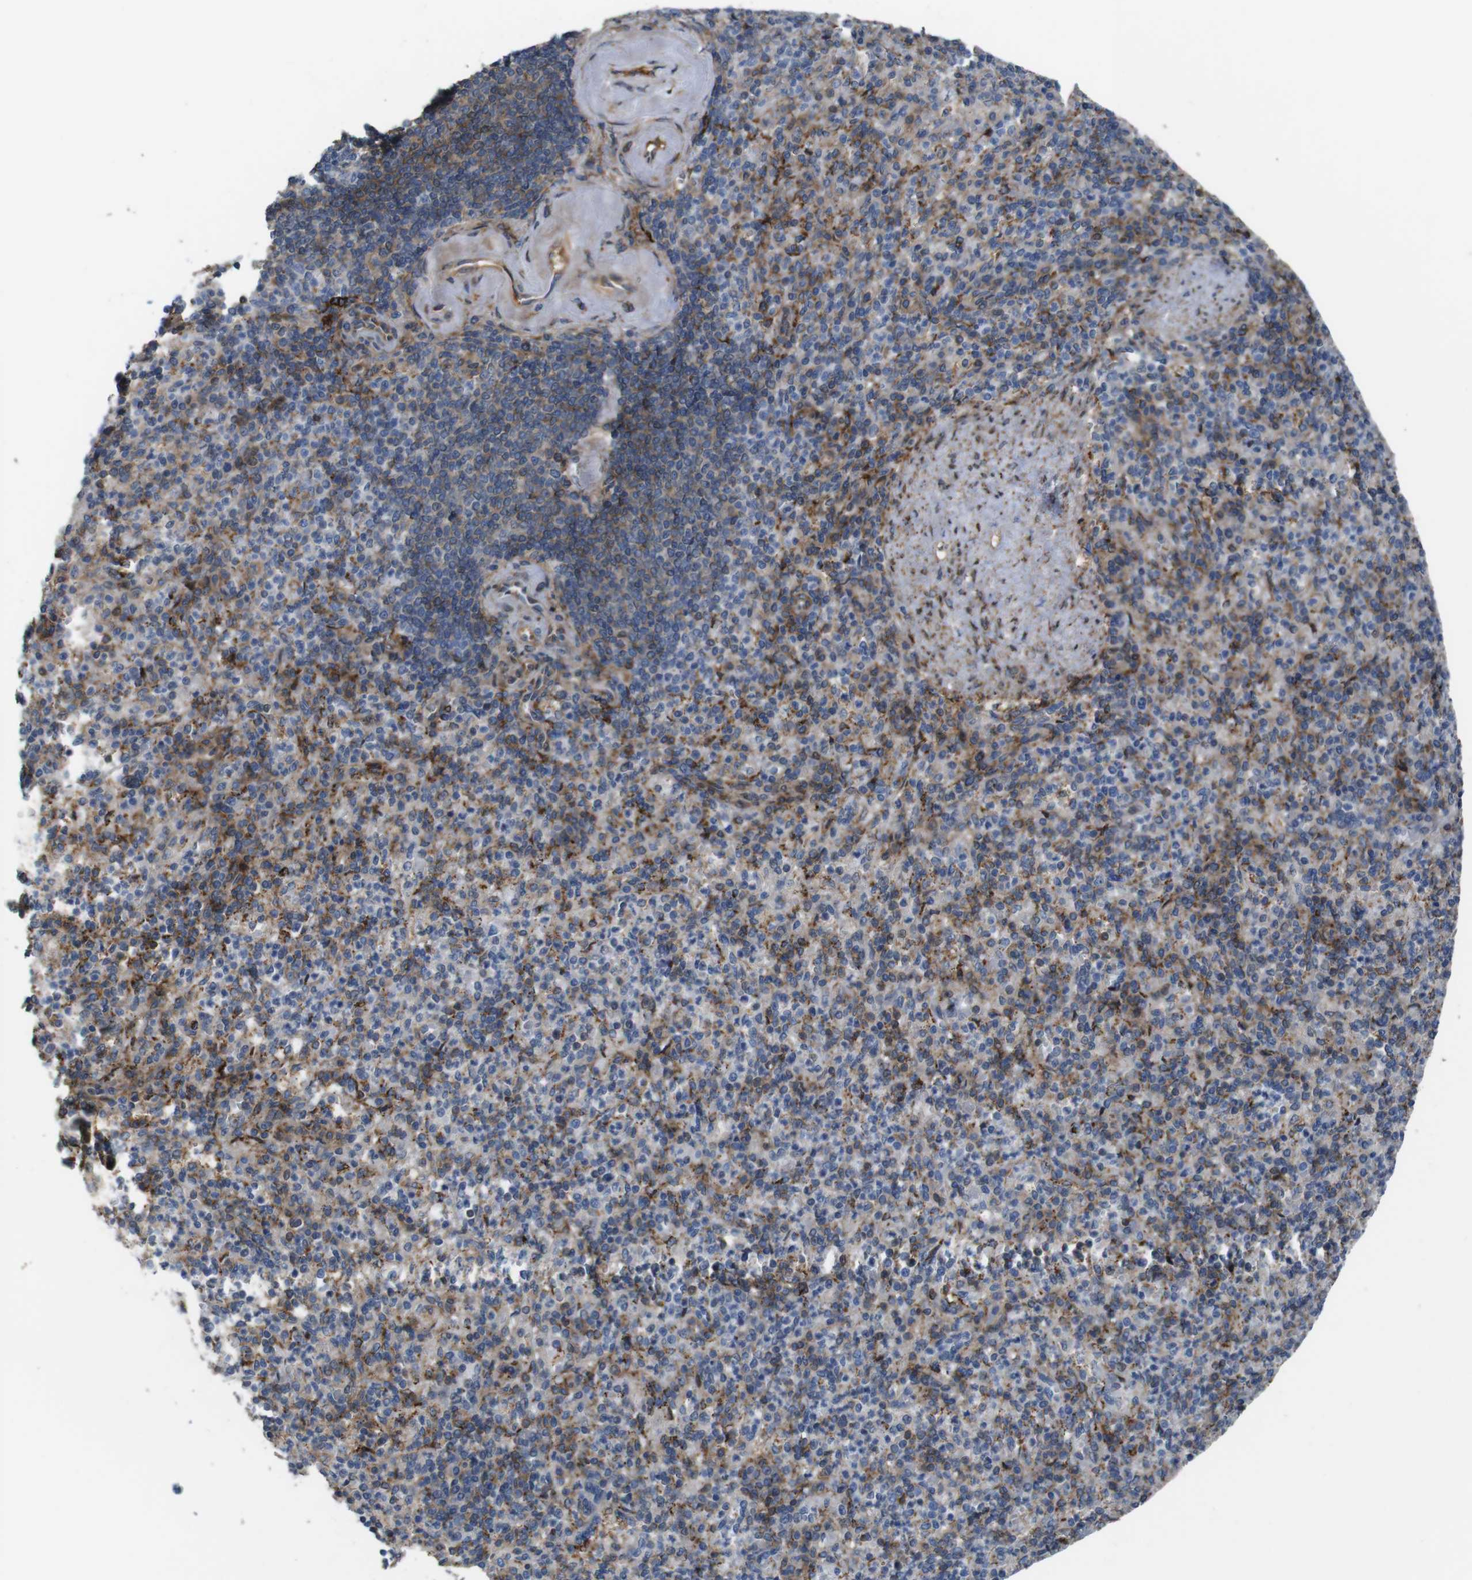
{"staining": {"intensity": "strong", "quantity": "<25%", "location": "cytoplasmic/membranous"}, "tissue": "spleen", "cell_type": "Cells in red pulp", "image_type": "normal", "snomed": [{"axis": "morphology", "description": "Normal tissue, NOS"}, {"axis": "topography", "description": "Spleen"}], "caption": "Immunohistochemical staining of unremarkable human spleen demonstrates medium levels of strong cytoplasmic/membranous staining in approximately <25% of cells in red pulp. Nuclei are stained in blue.", "gene": "PCOLCE2", "patient": {"sex": "female", "age": 74}}